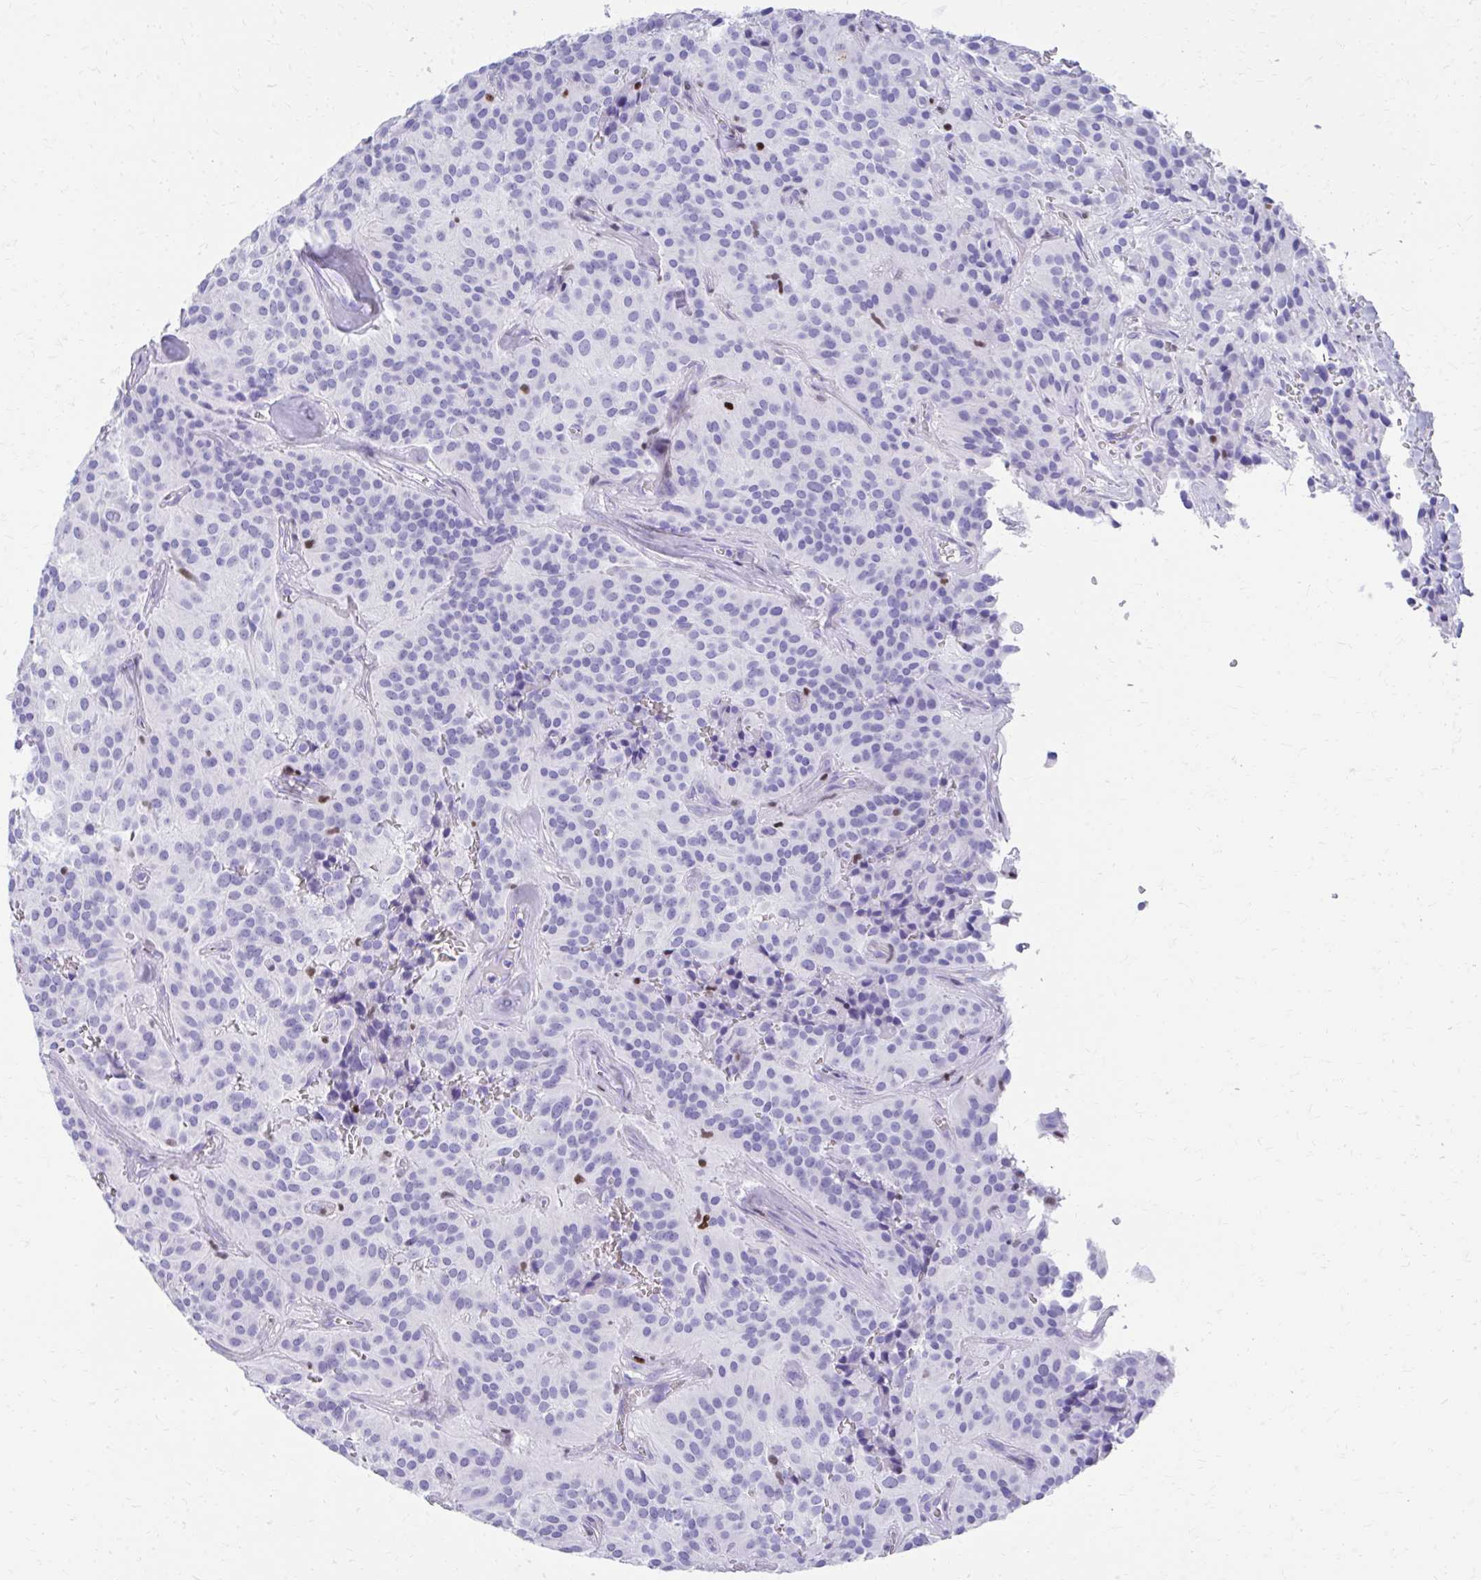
{"staining": {"intensity": "negative", "quantity": "none", "location": "none"}, "tissue": "glioma", "cell_type": "Tumor cells", "image_type": "cancer", "snomed": [{"axis": "morphology", "description": "Glioma, malignant, Low grade"}, {"axis": "topography", "description": "Brain"}], "caption": "This is a photomicrograph of IHC staining of low-grade glioma (malignant), which shows no expression in tumor cells.", "gene": "RUNX3", "patient": {"sex": "male", "age": 42}}